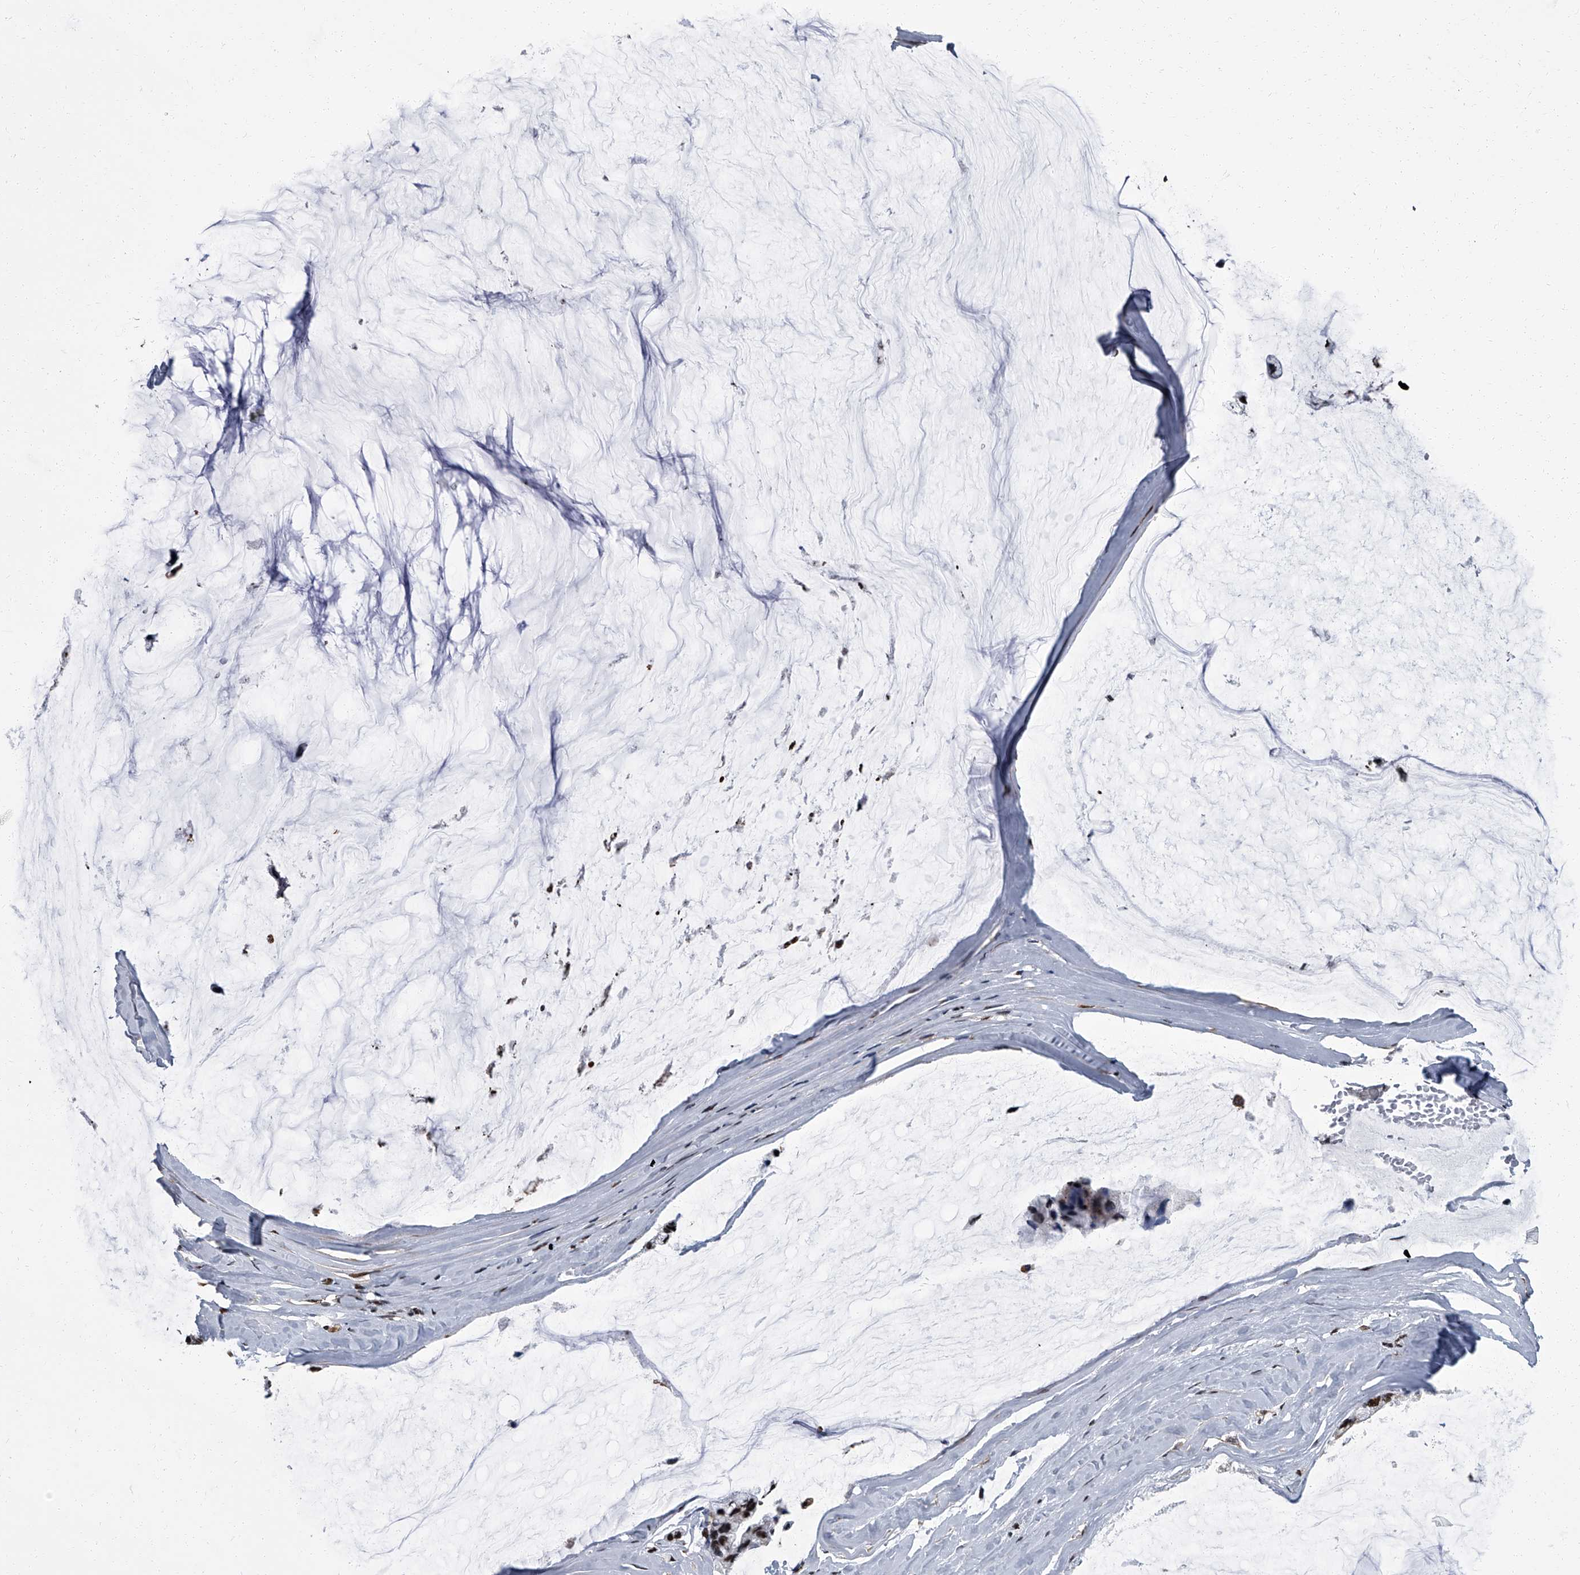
{"staining": {"intensity": "strong", "quantity": ">75%", "location": "nuclear"}, "tissue": "ovarian cancer", "cell_type": "Tumor cells", "image_type": "cancer", "snomed": [{"axis": "morphology", "description": "Cystadenocarcinoma, mucinous, NOS"}, {"axis": "topography", "description": "Ovary"}], "caption": "A histopathology image of human ovarian cancer stained for a protein demonstrates strong nuclear brown staining in tumor cells. The staining was performed using DAB (3,3'-diaminobenzidine) to visualize the protein expression in brown, while the nuclei were stained in blue with hematoxylin (Magnification: 20x).", "gene": "ZNF518B", "patient": {"sex": "female", "age": 39}}